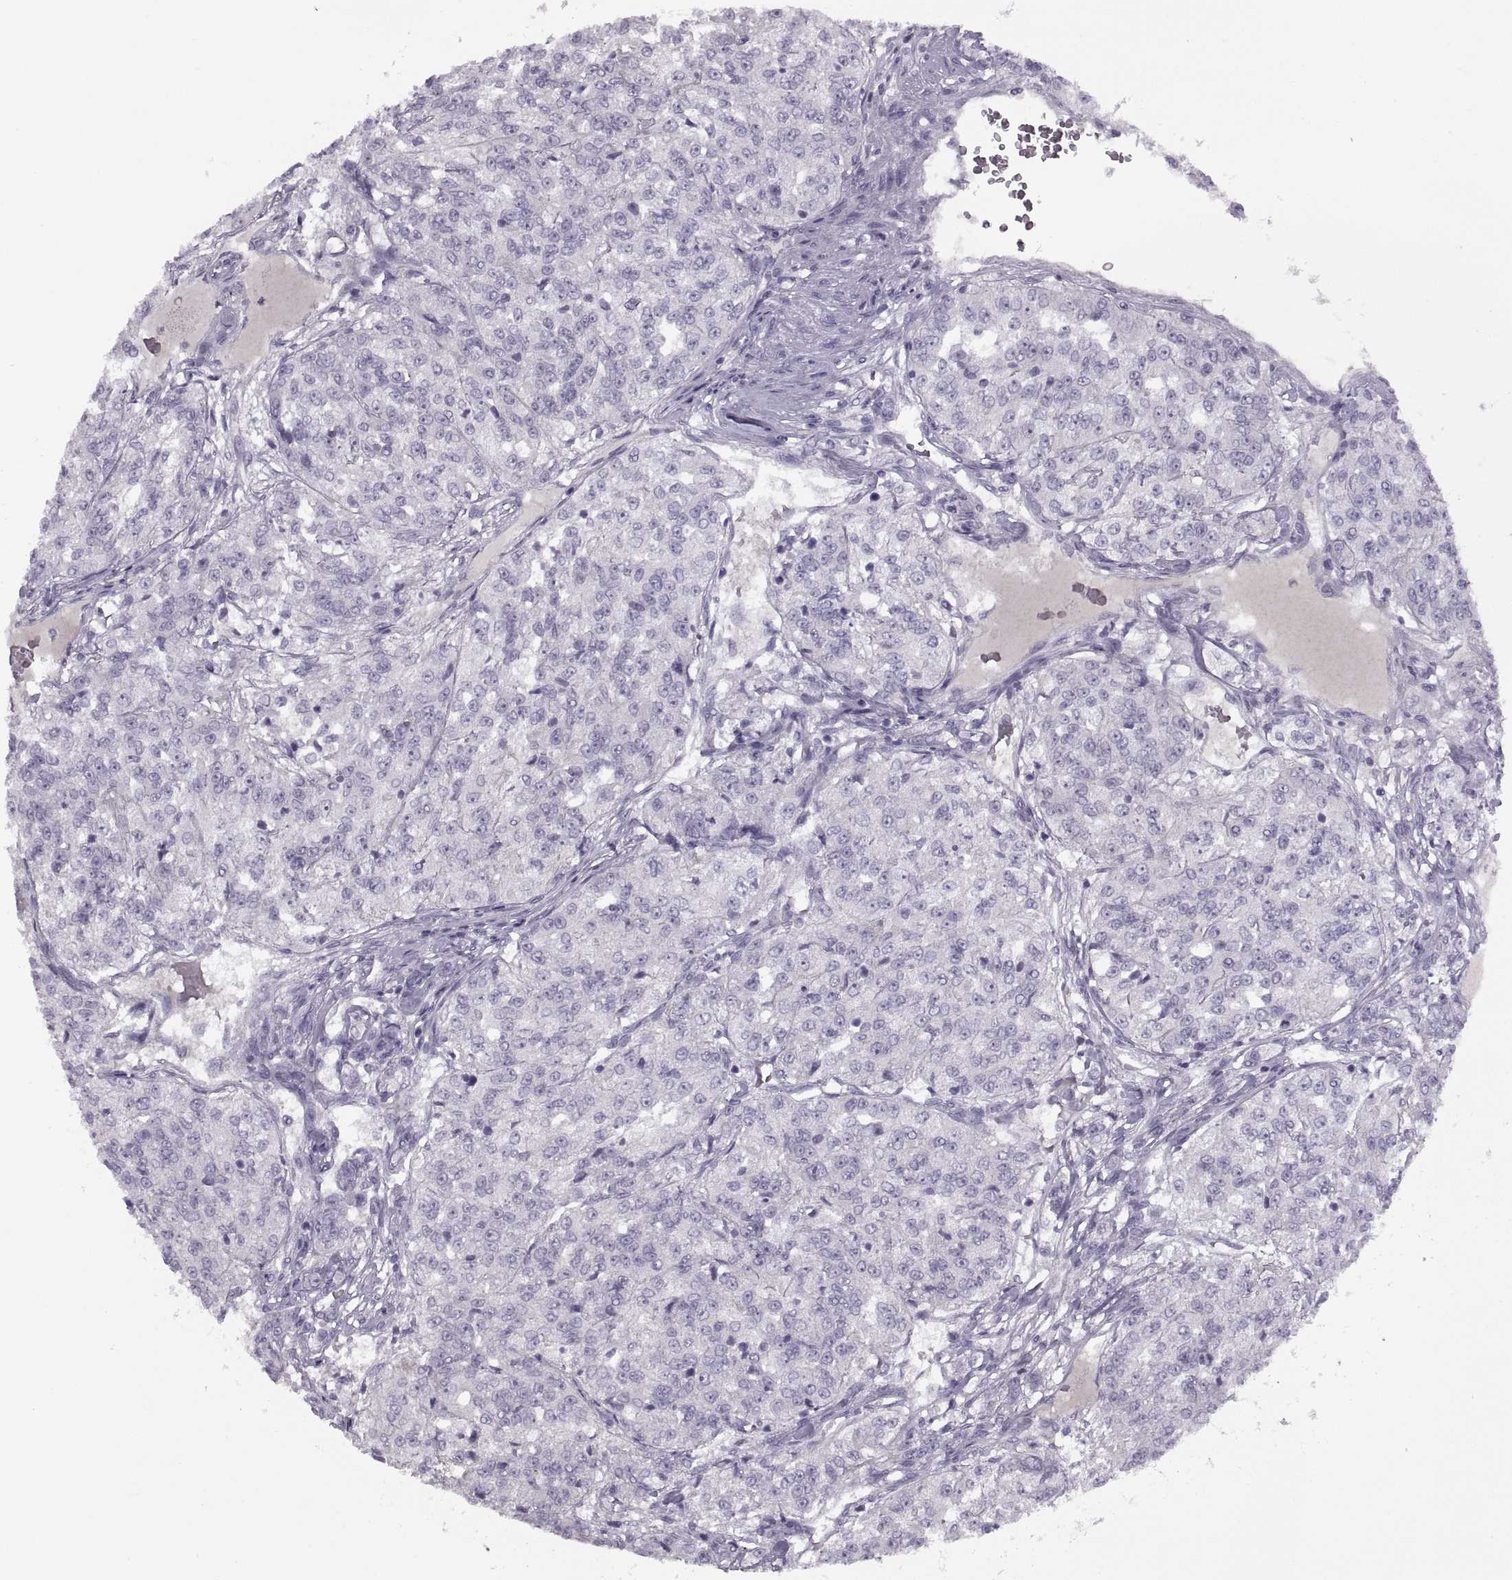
{"staining": {"intensity": "negative", "quantity": "none", "location": "none"}, "tissue": "renal cancer", "cell_type": "Tumor cells", "image_type": "cancer", "snomed": [{"axis": "morphology", "description": "Adenocarcinoma, NOS"}, {"axis": "topography", "description": "Kidney"}], "caption": "Tumor cells are negative for protein expression in human adenocarcinoma (renal). The staining is performed using DAB brown chromogen with nuclei counter-stained in using hematoxylin.", "gene": "RSPH6A", "patient": {"sex": "female", "age": 63}}